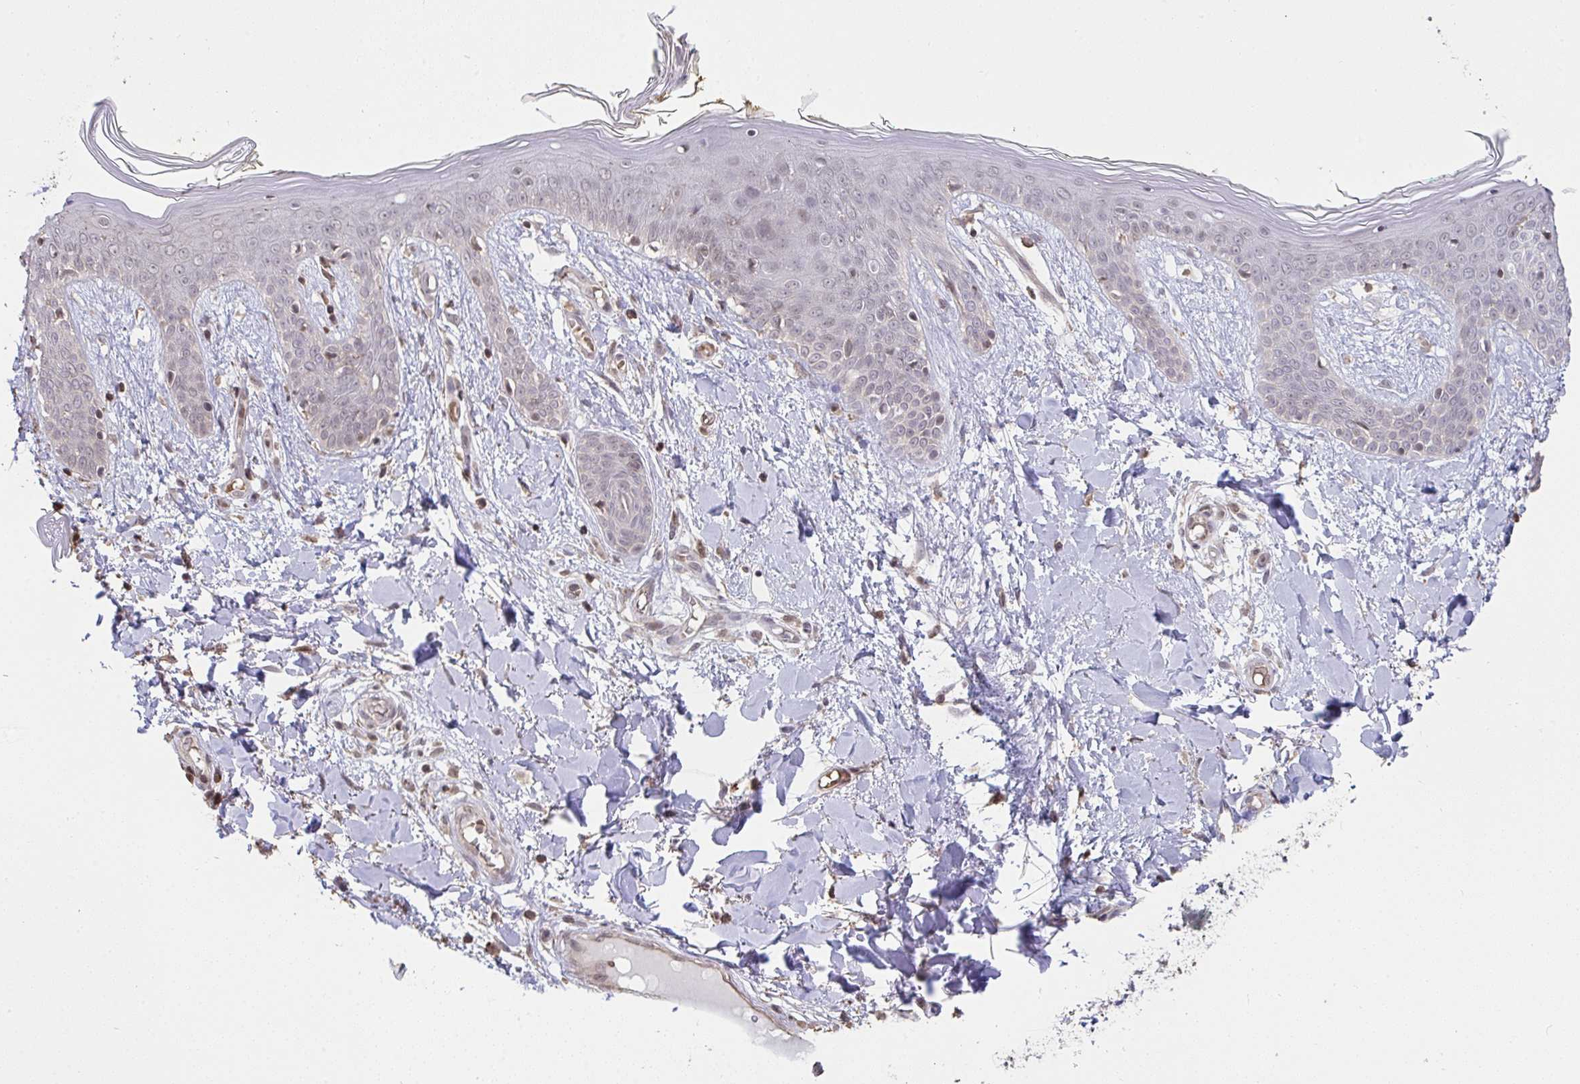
{"staining": {"intensity": "weak", "quantity": "<25%", "location": "nuclear"}, "tissue": "skin", "cell_type": "Fibroblasts", "image_type": "normal", "snomed": [{"axis": "morphology", "description": "Normal tissue, NOS"}, {"axis": "topography", "description": "Skin"}], "caption": "Immunohistochemistry histopathology image of unremarkable skin stained for a protein (brown), which reveals no staining in fibroblasts. The staining was performed using DAB to visualize the protein expression in brown, while the nuclei were stained in blue with hematoxylin (Magnification: 20x).", "gene": "SAP30", "patient": {"sex": "female", "age": 34}}